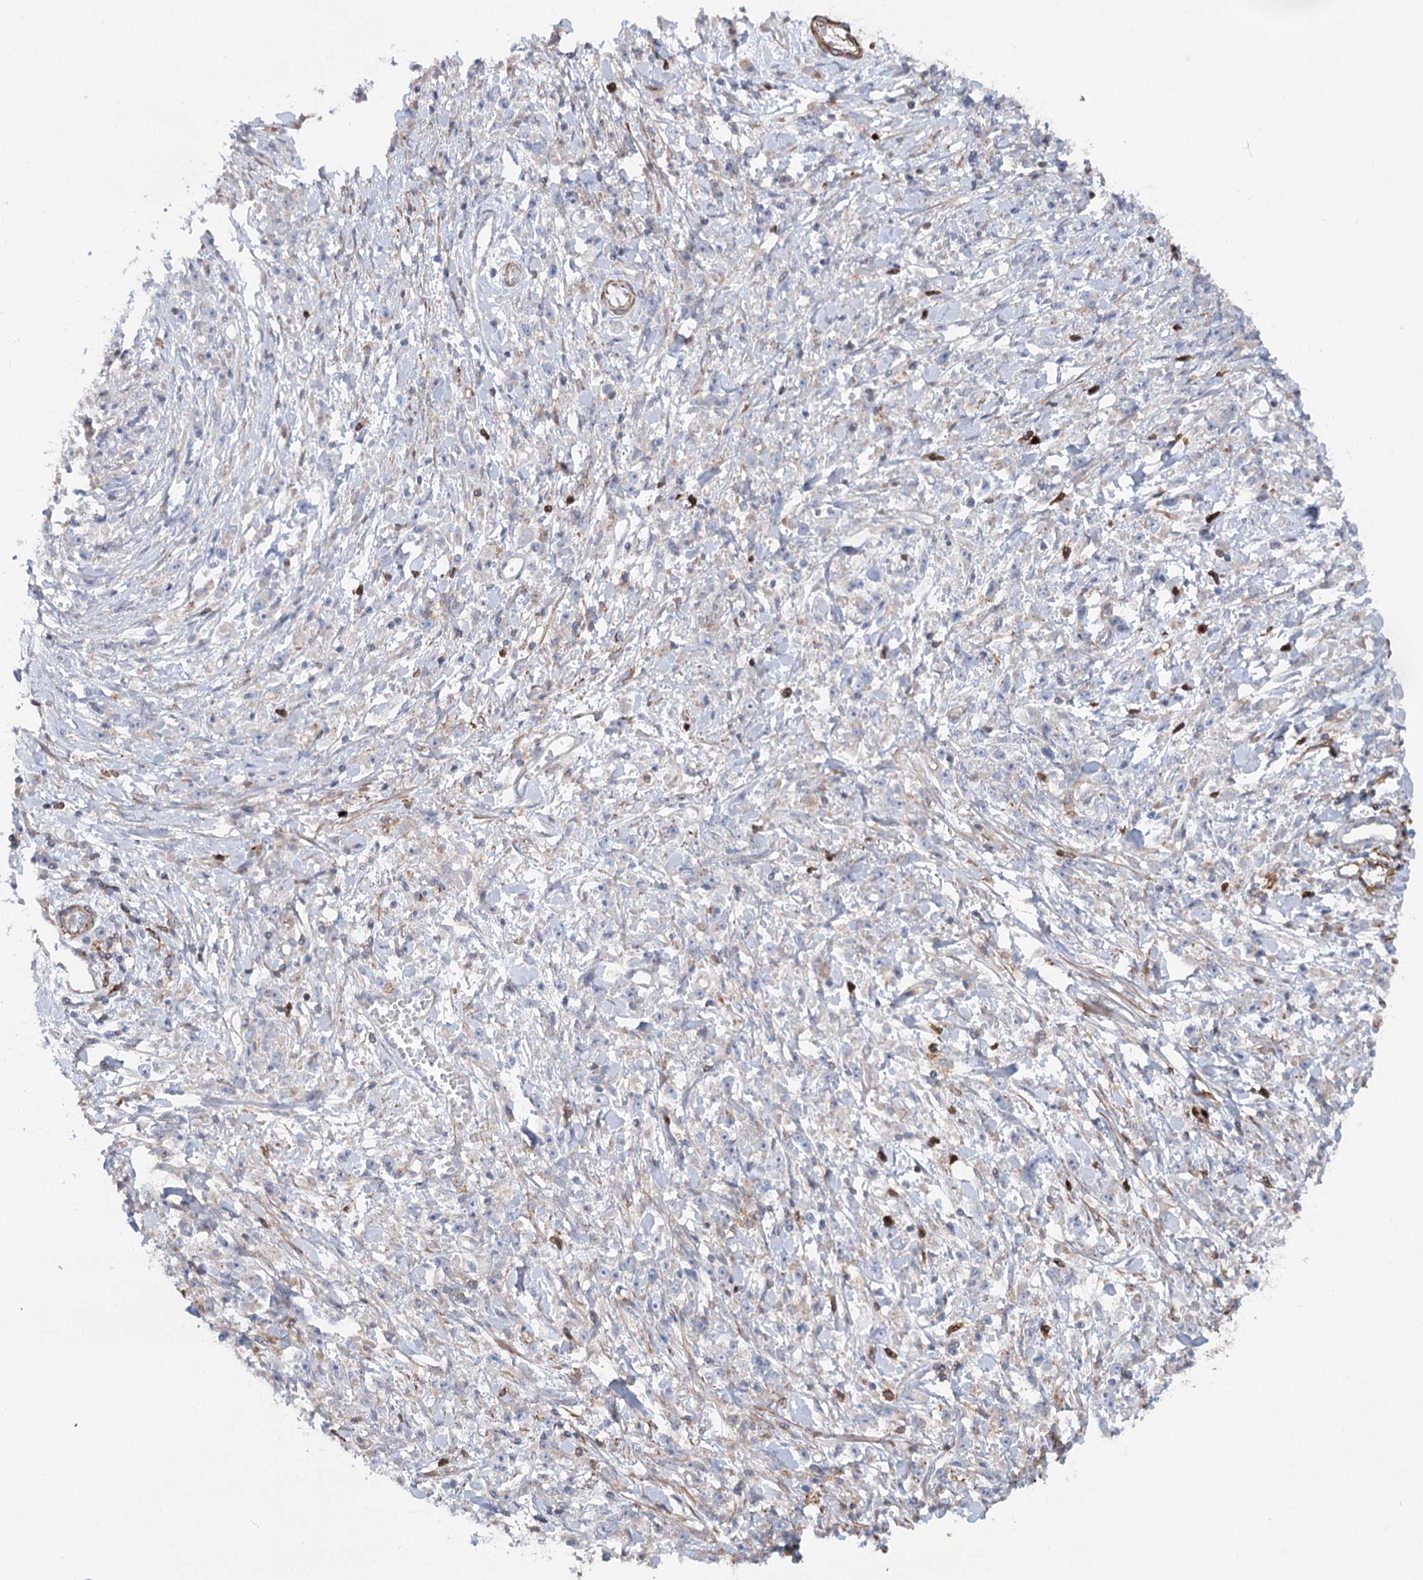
{"staining": {"intensity": "negative", "quantity": "none", "location": "none"}, "tissue": "stomach cancer", "cell_type": "Tumor cells", "image_type": "cancer", "snomed": [{"axis": "morphology", "description": "Adenocarcinoma, NOS"}, {"axis": "topography", "description": "Stomach"}], "caption": "Tumor cells show no significant protein expression in stomach cancer (adenocarcinoma).", "gene": "LARP1B", "patient": {"sex": "female", "age": 59}}